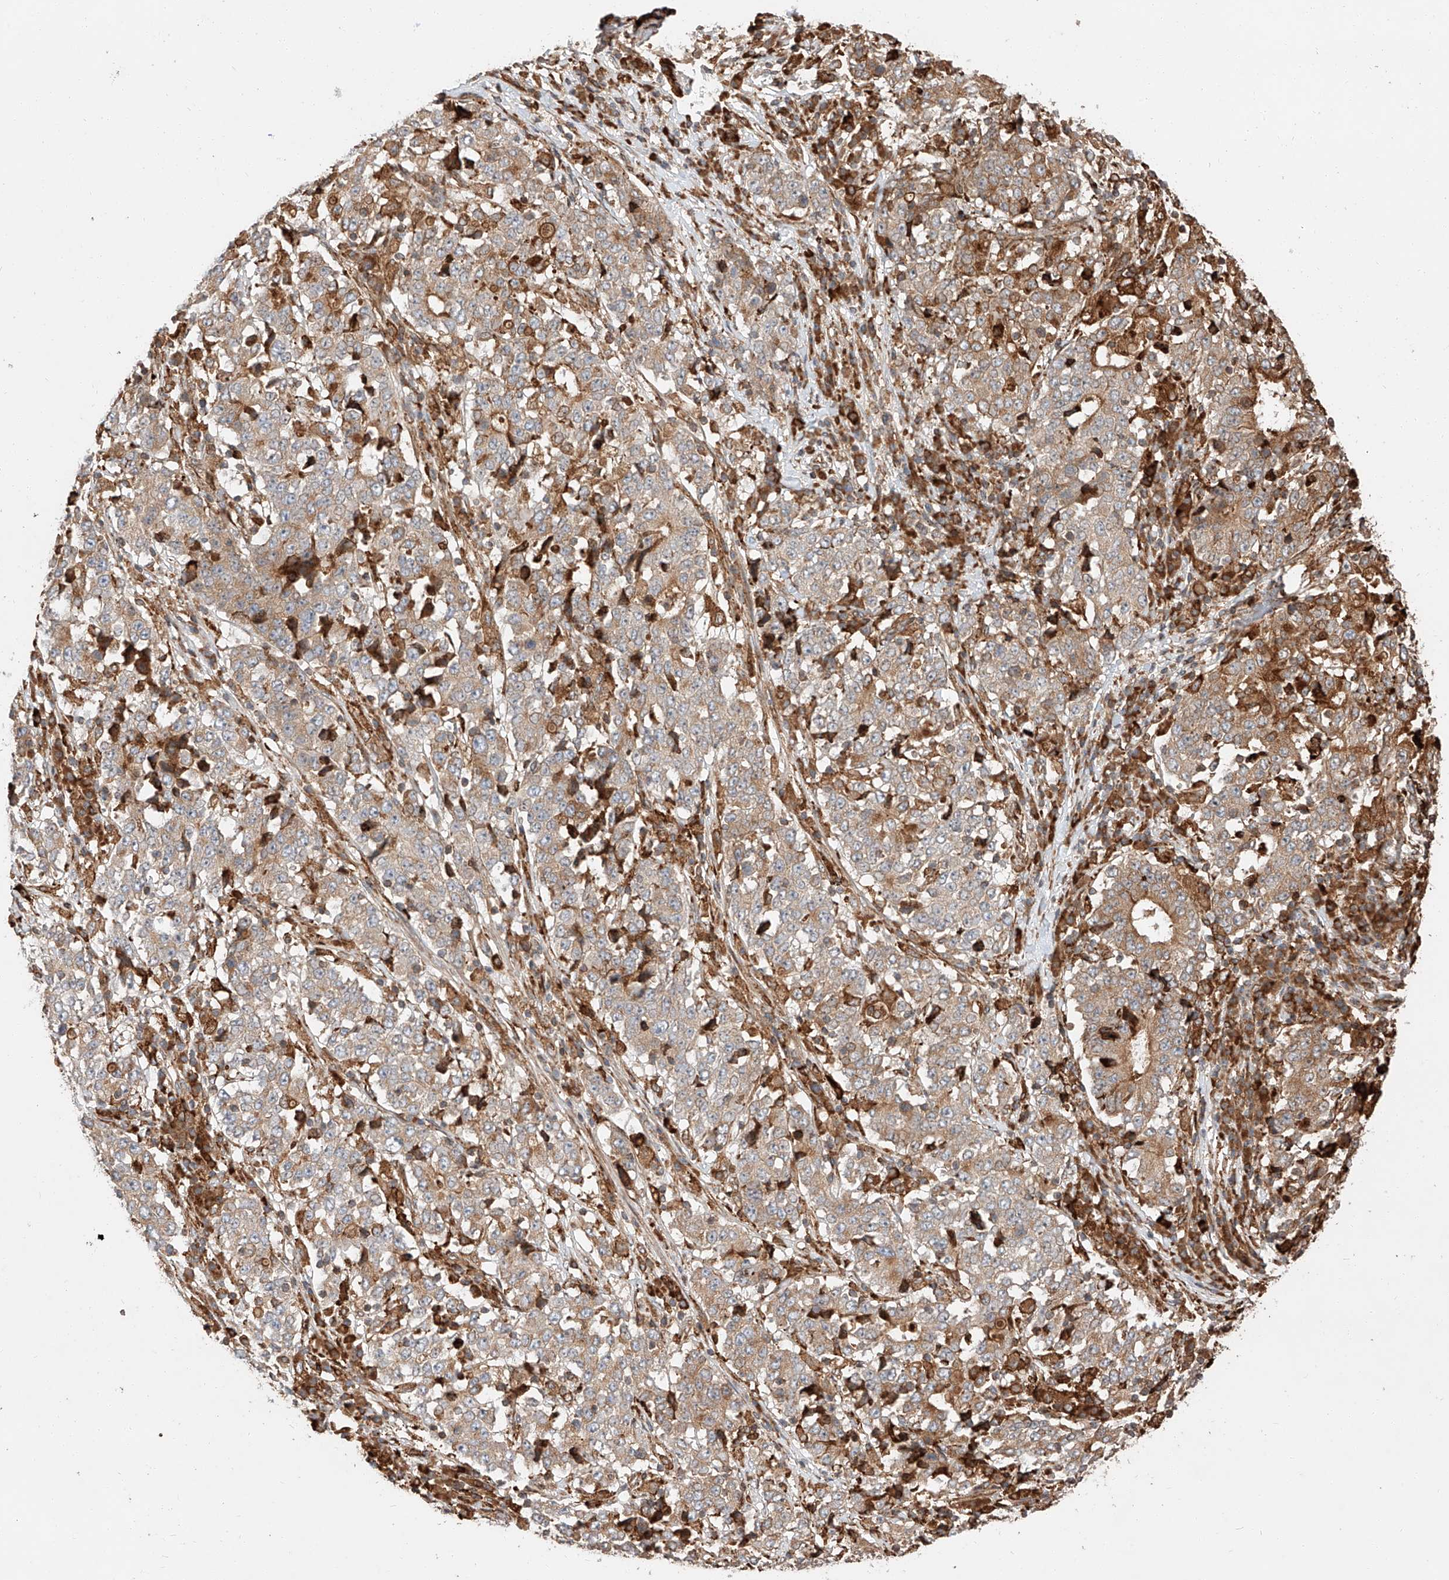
{"staining": {"intensity": "moderate", "quantity": ">75%", "location": "cytoplasmic/membranous"}, "tissue": "stomach cancer", "cell_type": "Tumor cells", "image_type": "cancer", "snomed": [{"axis": "morphology", "description": "Adenocarcinoma, NOS"}, {"axis": "topography", "description": "Stomach"}], "caption": "This image displays immunohistochemistry staining of human stomach cancer (adenocarcinoma), with medium moderate cytoplasmic/membranous staining in approximately >75% of tumor cells.", "gene": "ZNF84", "patient": {"sex": "male", "age": 59}}